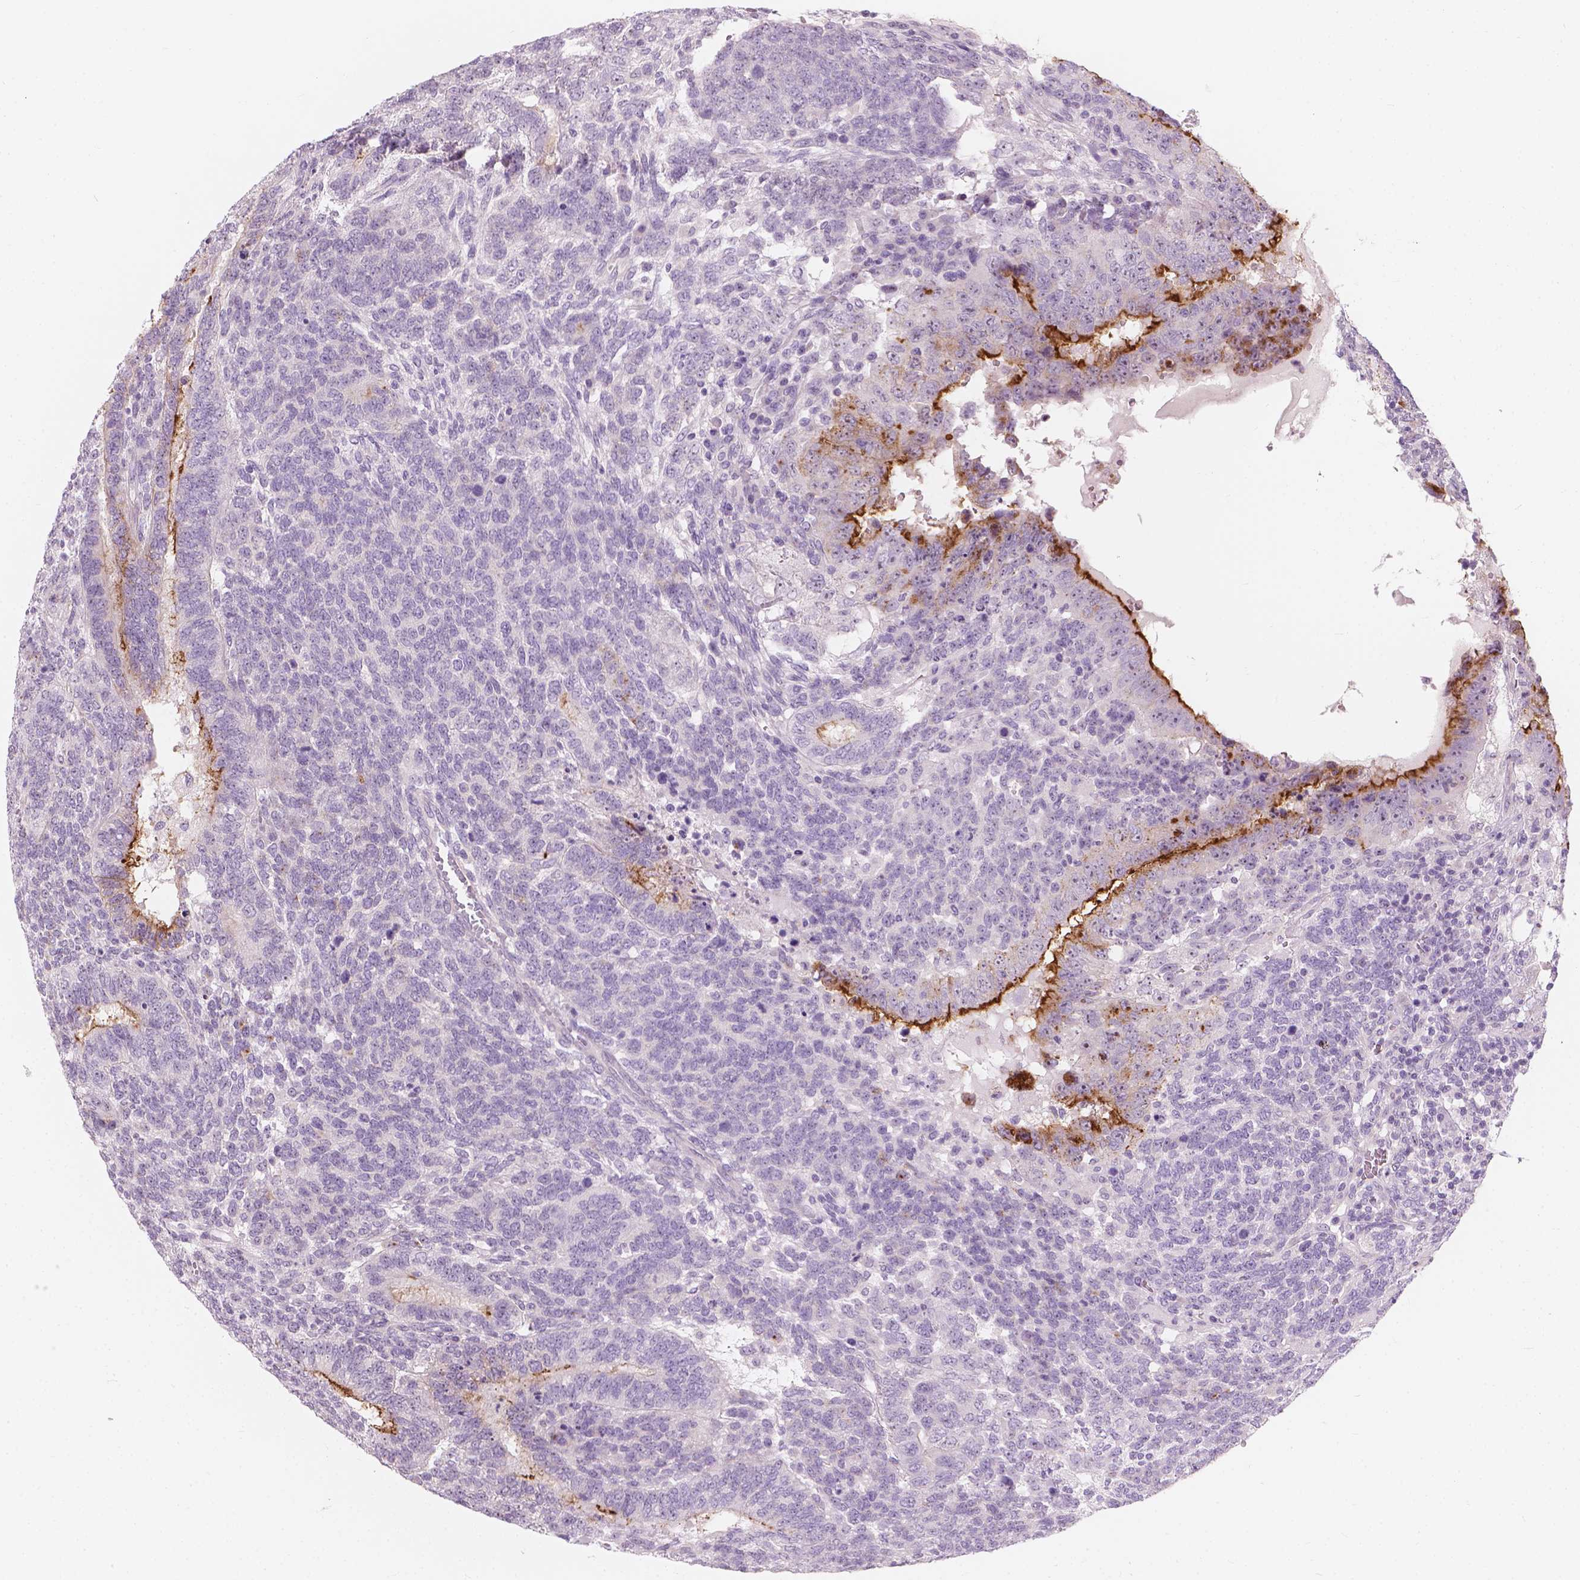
{"staining": {"intensity": "negative", "quantity": "none", "location": "none"}, "tissue": "testis cancer", "cell_type": "Tumor cells", "image_type": "cancer", "snomed": [{"axis": "morphology", "description": "Normal tissue, NOS"}, {"axis": "morphology", "description": "Carcinoma, Embryonal, NOS"}, {"axis": "topography", "description": "Testis"}, {"axis": "topography", "description": "Epididymis"}], "caption": "Immunohistochemistry of testis embryonal carcinoma exhibits no staining in tumor cells. (Immunohistochemistry, brightfield microscopy, high magnification).", "gene": "GPRC5A", "patient": {"sex": "male", "age": 23}}